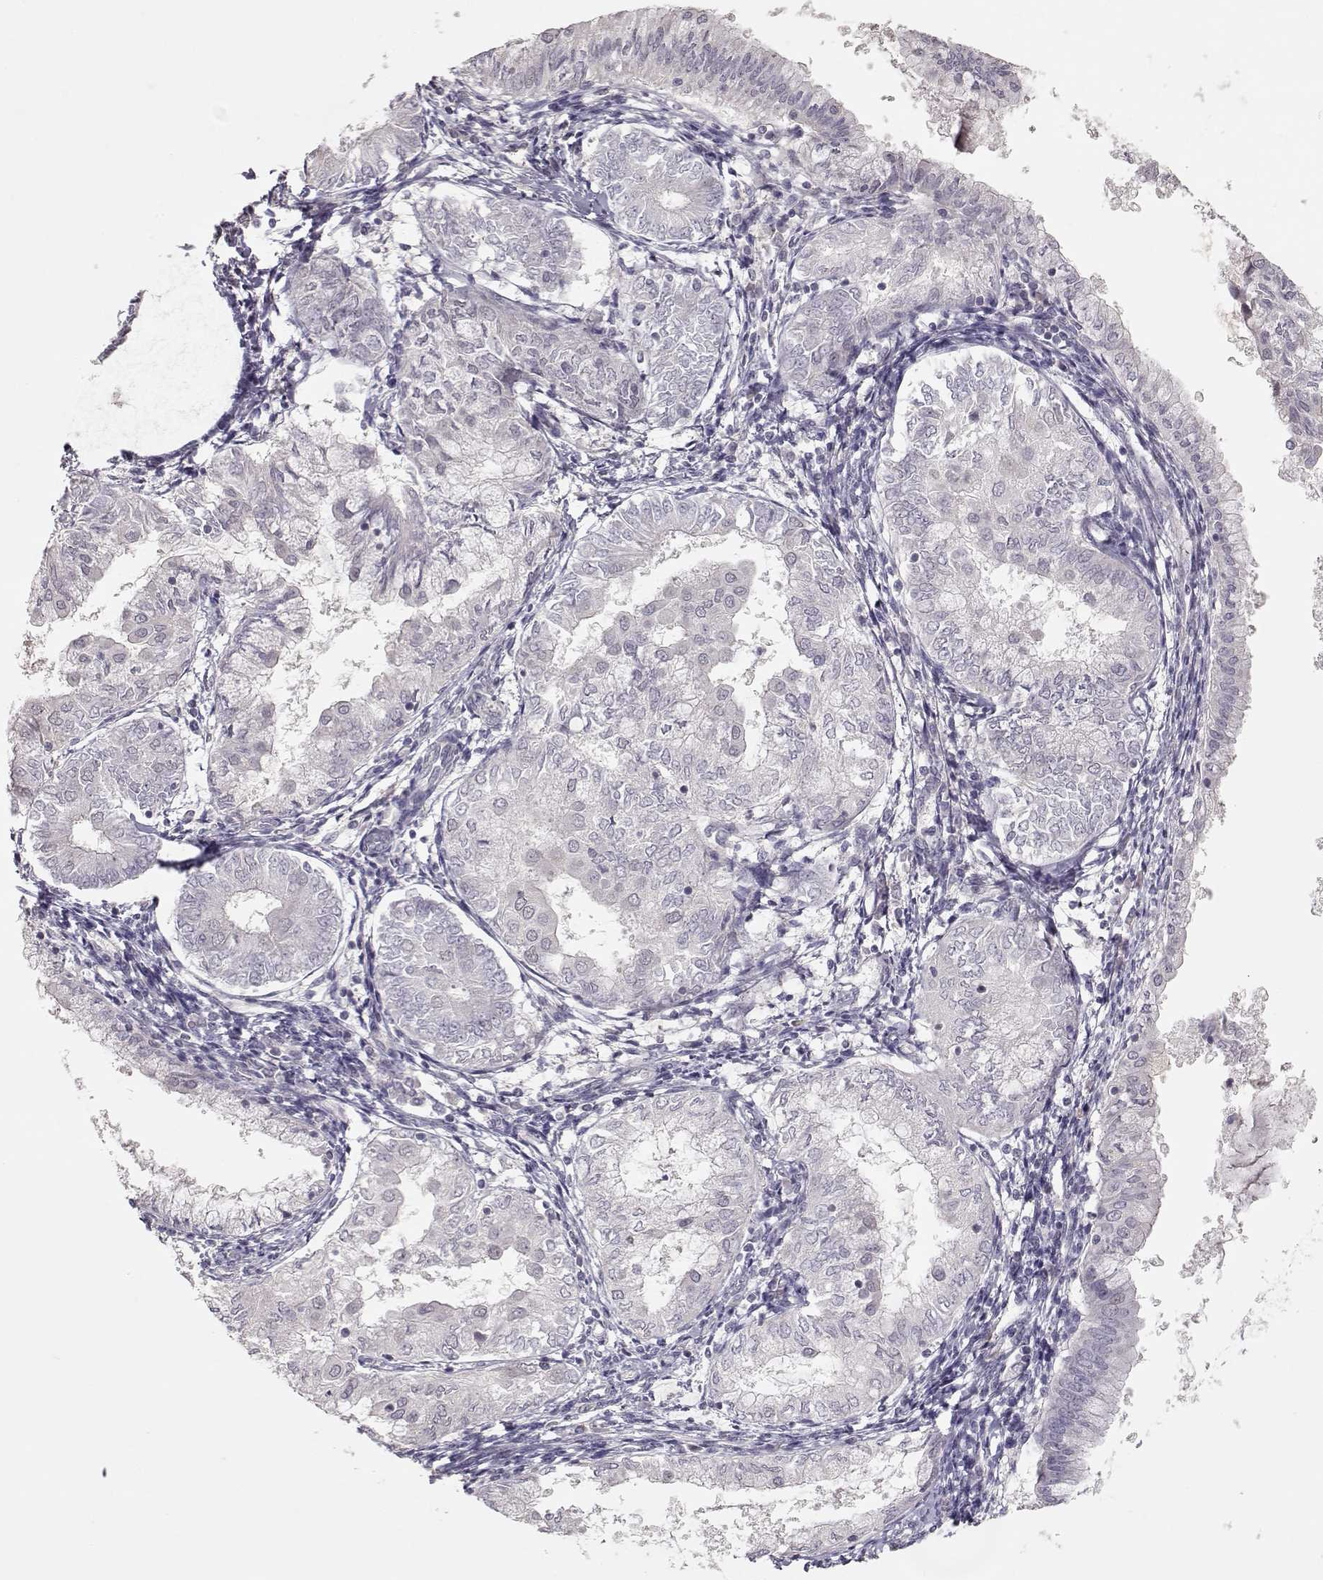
{"staining": {"intensity": "negative", "quantity": "none", "location": "none"}, "tissue": "endometrial cancer", "cell_type": "Tumor cells", "image_type": "cancer", "snomed": [{"axis": "morphology", "description": "Adenocarcinoma, NOS"}, {"axis": "topography", "description": "Endometrium"}], "caption": "The image shows no staining of tumor cells in endometrial adenocarcinoma.", "gene": "PNMT", "patient": {"sex": "female", "age": 68}}